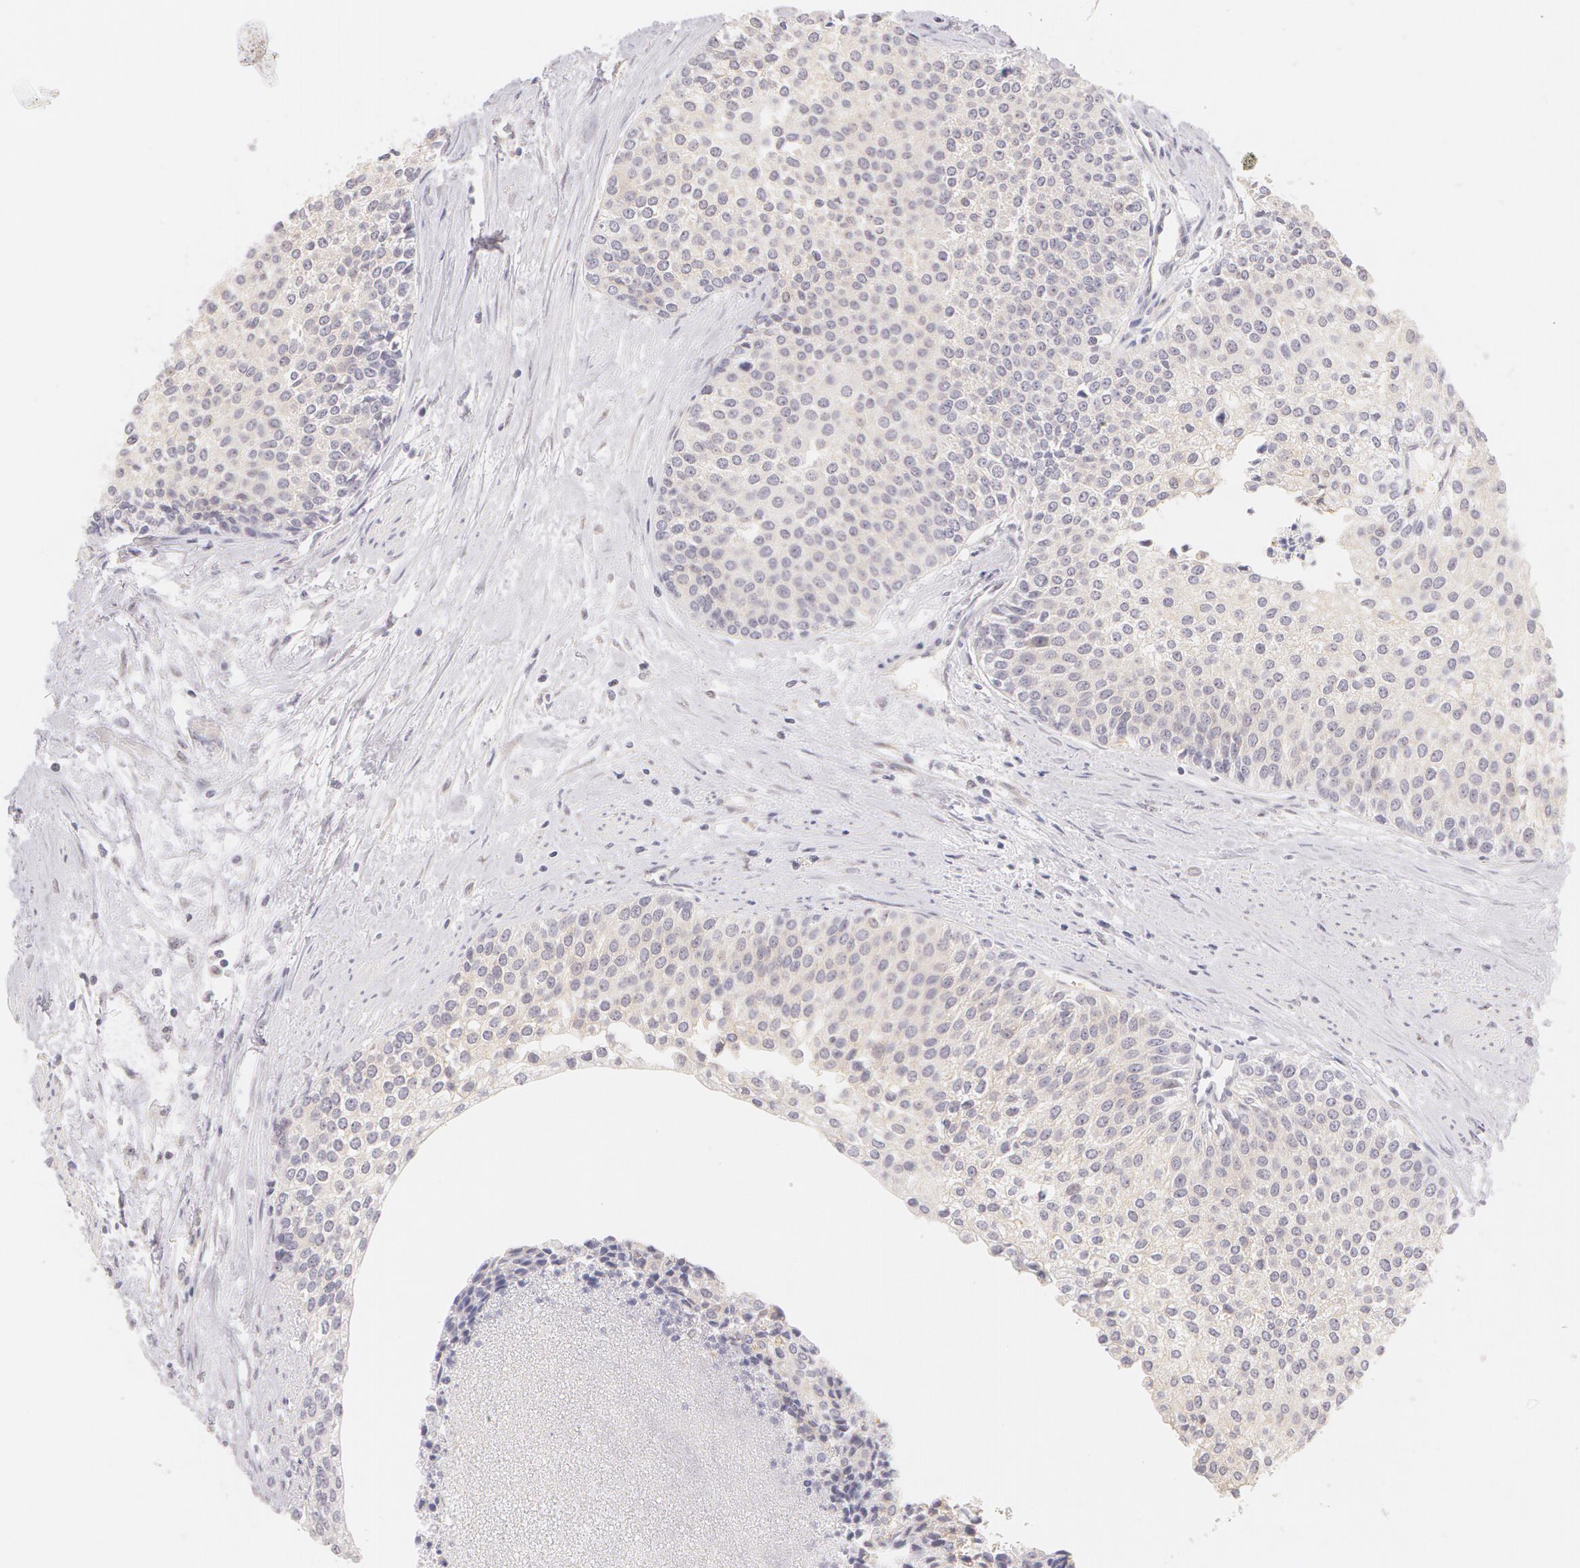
{"staining": {"intensity": "negative", "quantity": "none", "location": "none"}, "tissue": "urothelial cancer", "cell_type": "Tumor cells", "image_type": "cancer", "snomed": [{"axis": "morphology", "description": "Urothelial carcinoma, Low grade"}, {"axis": "topography", "description": "Urinary bladder"}], "caption": "A high-resolution photomicrograph shows IHC staining of low-grade urothelial carcinoma, which shows no significant positivity in tumor cells. The staining is performed using DAB (3,3'-diaminobenzidine) brown chromogen with nuclei counter-stained in using hematoxylin.", "gene": "ZNF597", "patient": {"sex": "female", "age": 73}}